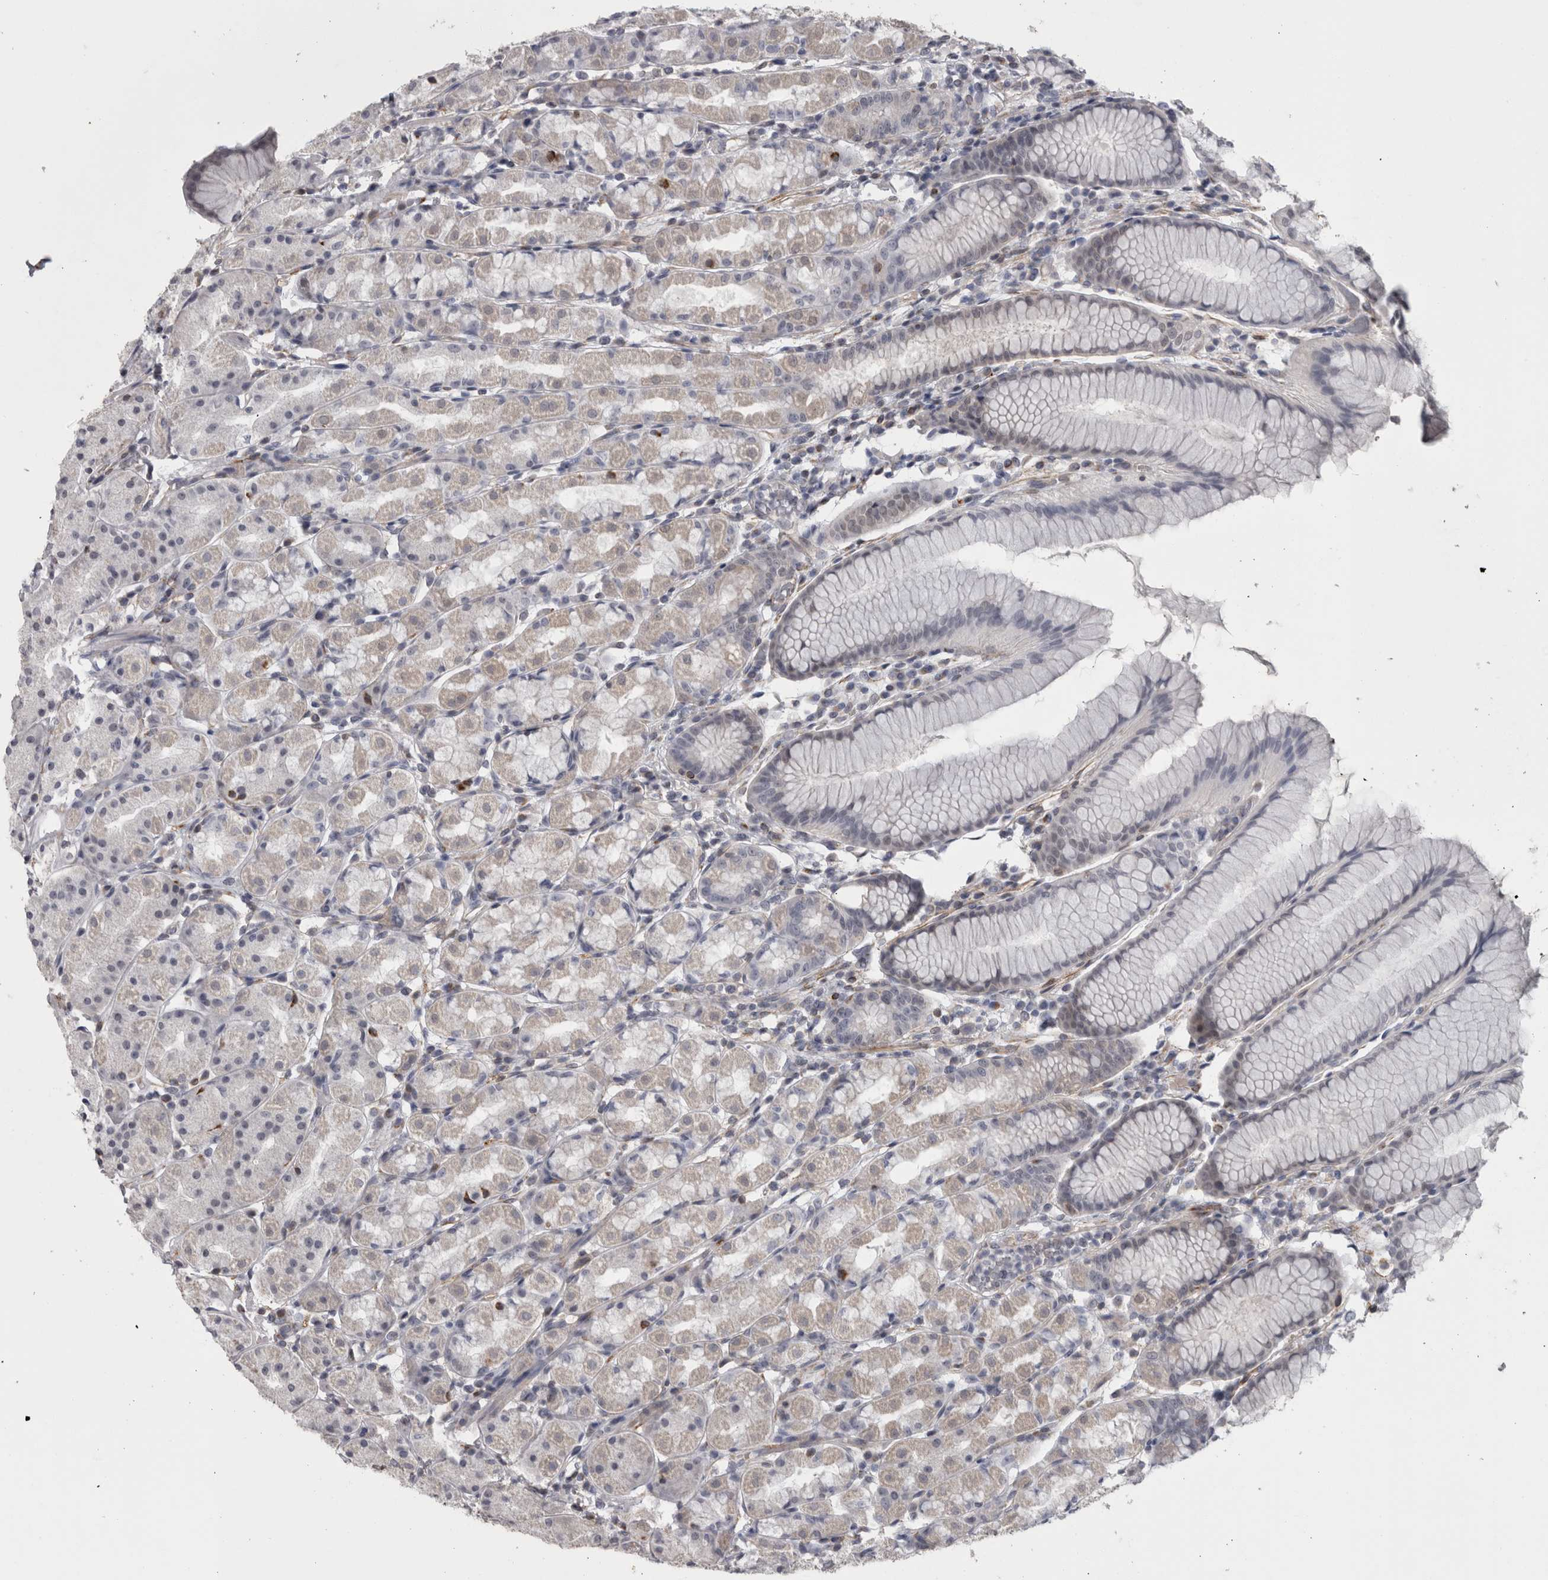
{"staining": {"intensity": "weak", "quantity": "<25%", "location": "cytoplasmic/membranous"}, "tissue": "stomach", "cell_type": "Glandular cells", "image_type": "normal", "snomed": [{"axis": "morphology", "description": "Normal tissue, NOS"}, {"axis": "topography", "description": "Stomach, lower"}], "caption": "Glandular cells show no significant protein expression in benign stomach. (DAB IHC with hematoxylin counter stain).", "gene": "ACOT7", "patient": {"sex": "female", "age": 56}}